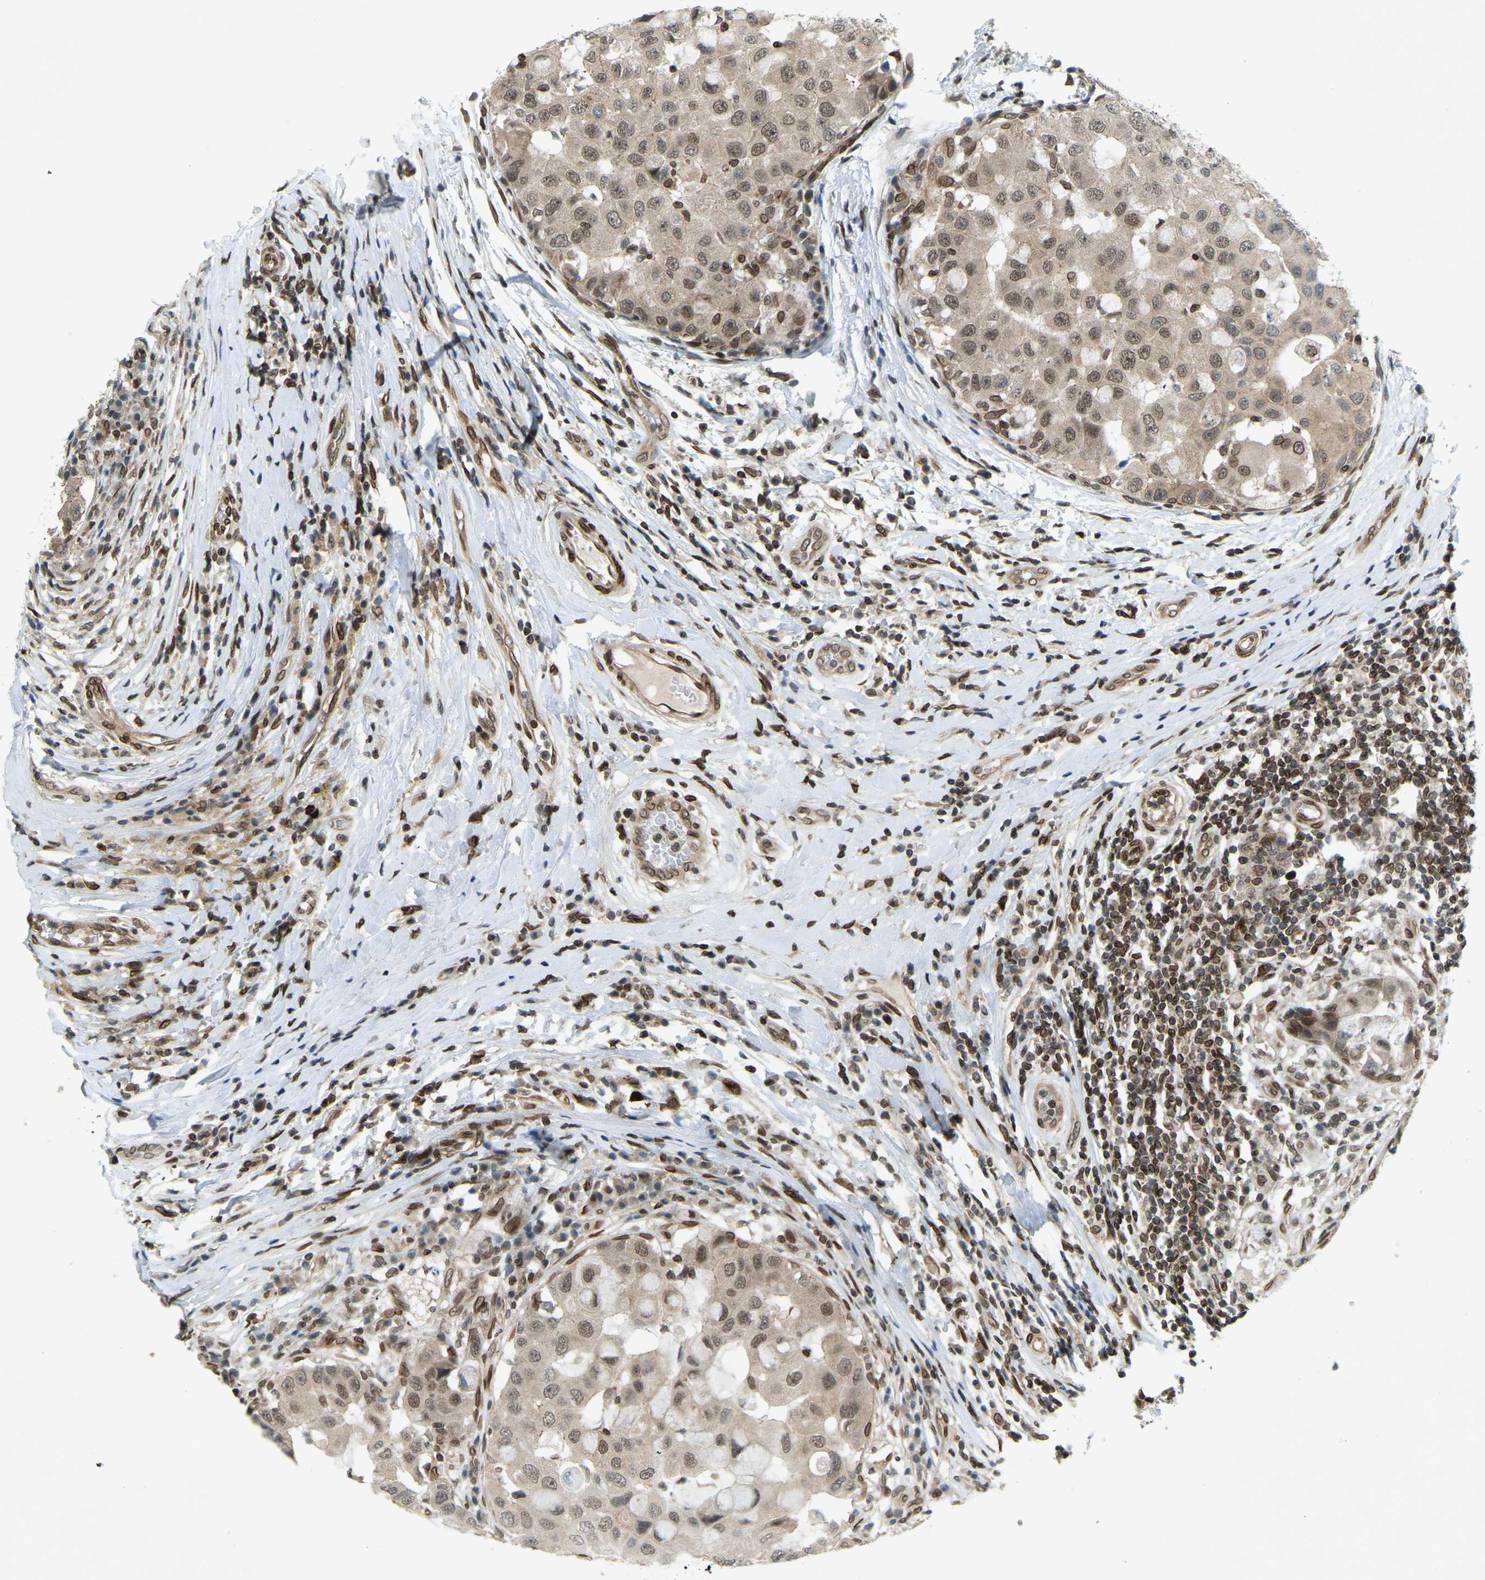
{"staining": {"intensity": "weak", "quantity": ">75%", "location": "cytoplasmic/membranous,nuclear"}, "tissue": "breast cancer", "cell_type": "Tumor cells", "image_type": "cancer", "snomed": [{"axis": "morphology", "description": "Duct carcinoma"}, {"axis": "topography", "description": "Breast"}], "caption": "There is low levels of weak cytoplasmic/membranous and nuclear positivity in tumor cells of breast cancer, as demonstrated by immunohistochemical staining (brown color).", "gene": "SYNE1", "patient": {"sex": "female", "age": 27}}